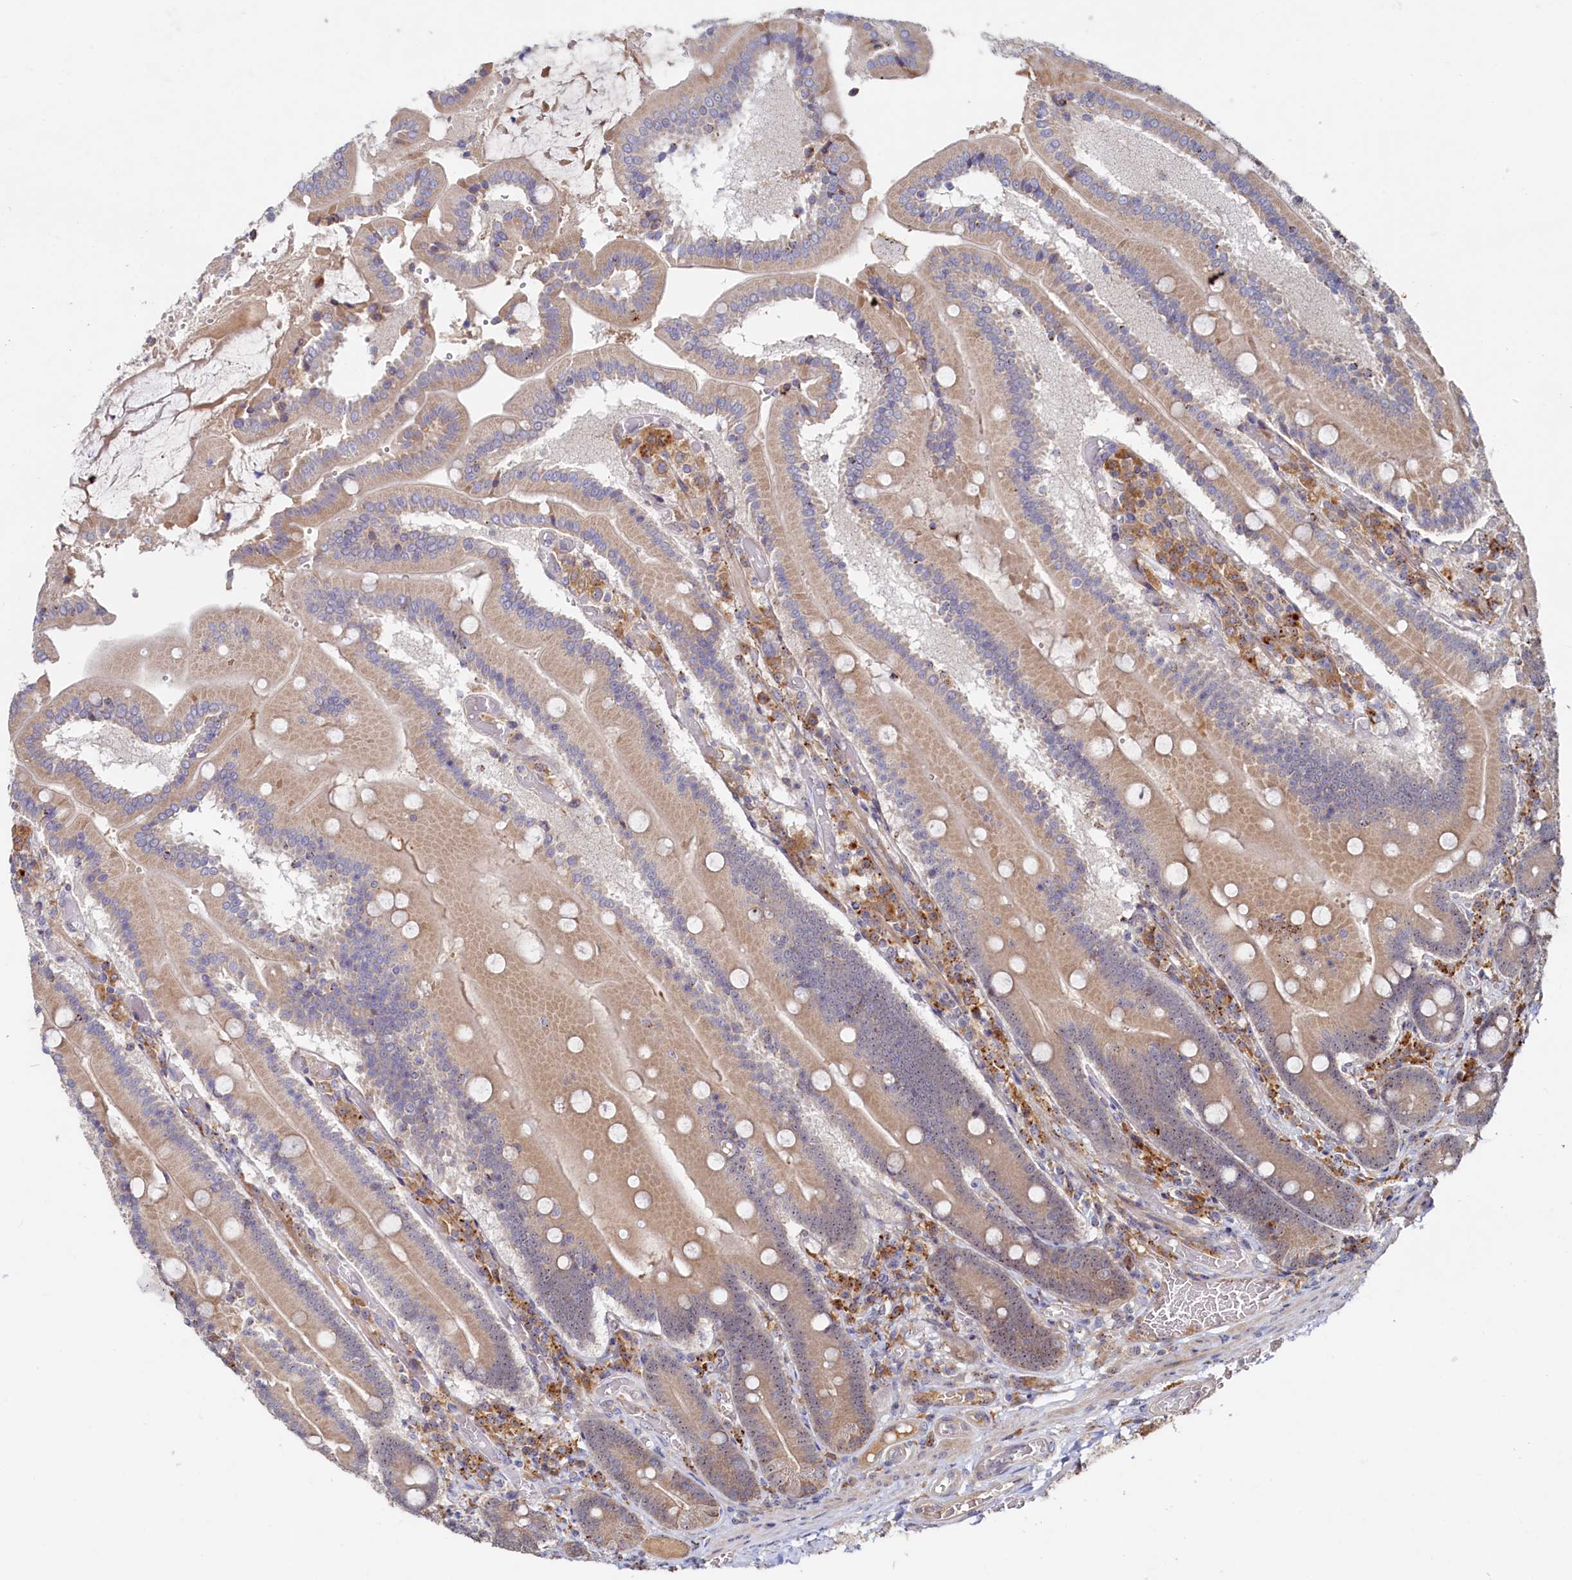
{"staining": {"intensity": "moderate", "quantity": ">75%", "location": "cytoplasmic/membranous"}, "tissue": "duodenum", "cell_type": "Glandular cells", "image_type": "normal", "snomed": [{"axis": "morphology", "description": "Normal tissue, NOS"}, {"axis": "topography", "description": "Duodenum"}], "caption": "Immunohistochemical staining of unremarkable duodenum shows >75% levels of moderate cytoplasmic/membranous protein expression in approximately >75% of glandular cells. (IHC, brightfield microscopy, high magnification).", "gene": "RGS7BP", "patient": {"sex": "female", "age": 62}}